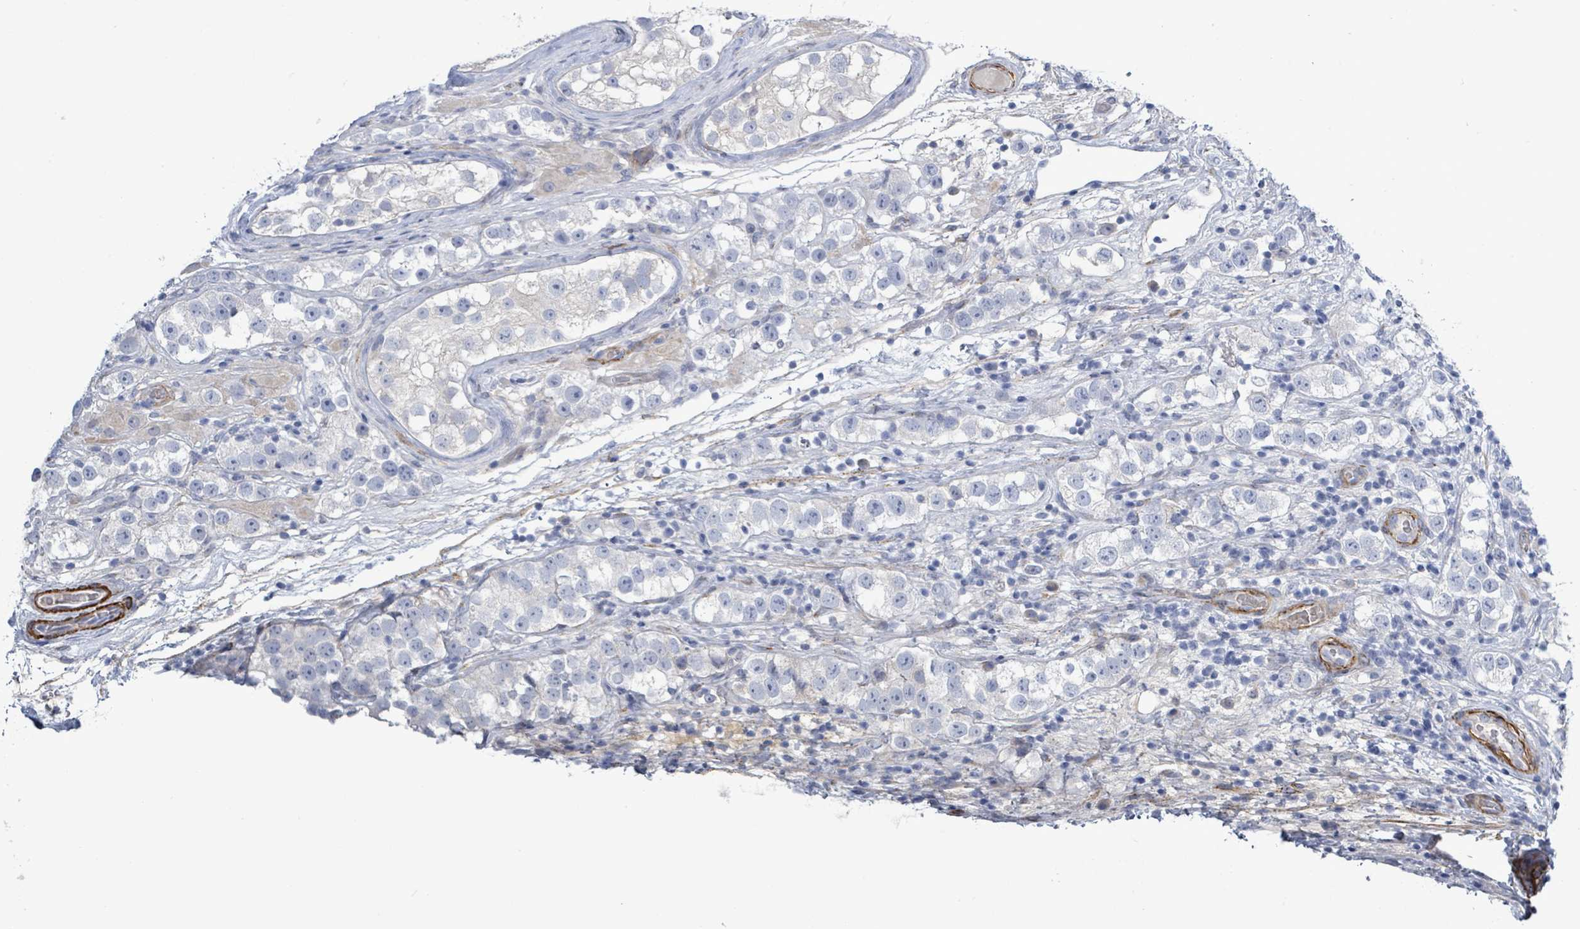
{"staining": {"intensity": "negative", "quantity": "none", "location": "none"}, "tissue": "testis cancer", "cell_type": "Tumor cells", "image_type": "cancer", "snomed": [{"axis": "morphology", "description": "Seminoma, NOS"}, {"axis": "topography", "description": "Testis"}], "caption": "This is an immunohistochemistry micrograph of seminoma (testis). There is no staining in tumor cells.", "gene": "DMRTC1B", "patient": {"sex": "male", "age": 28}}